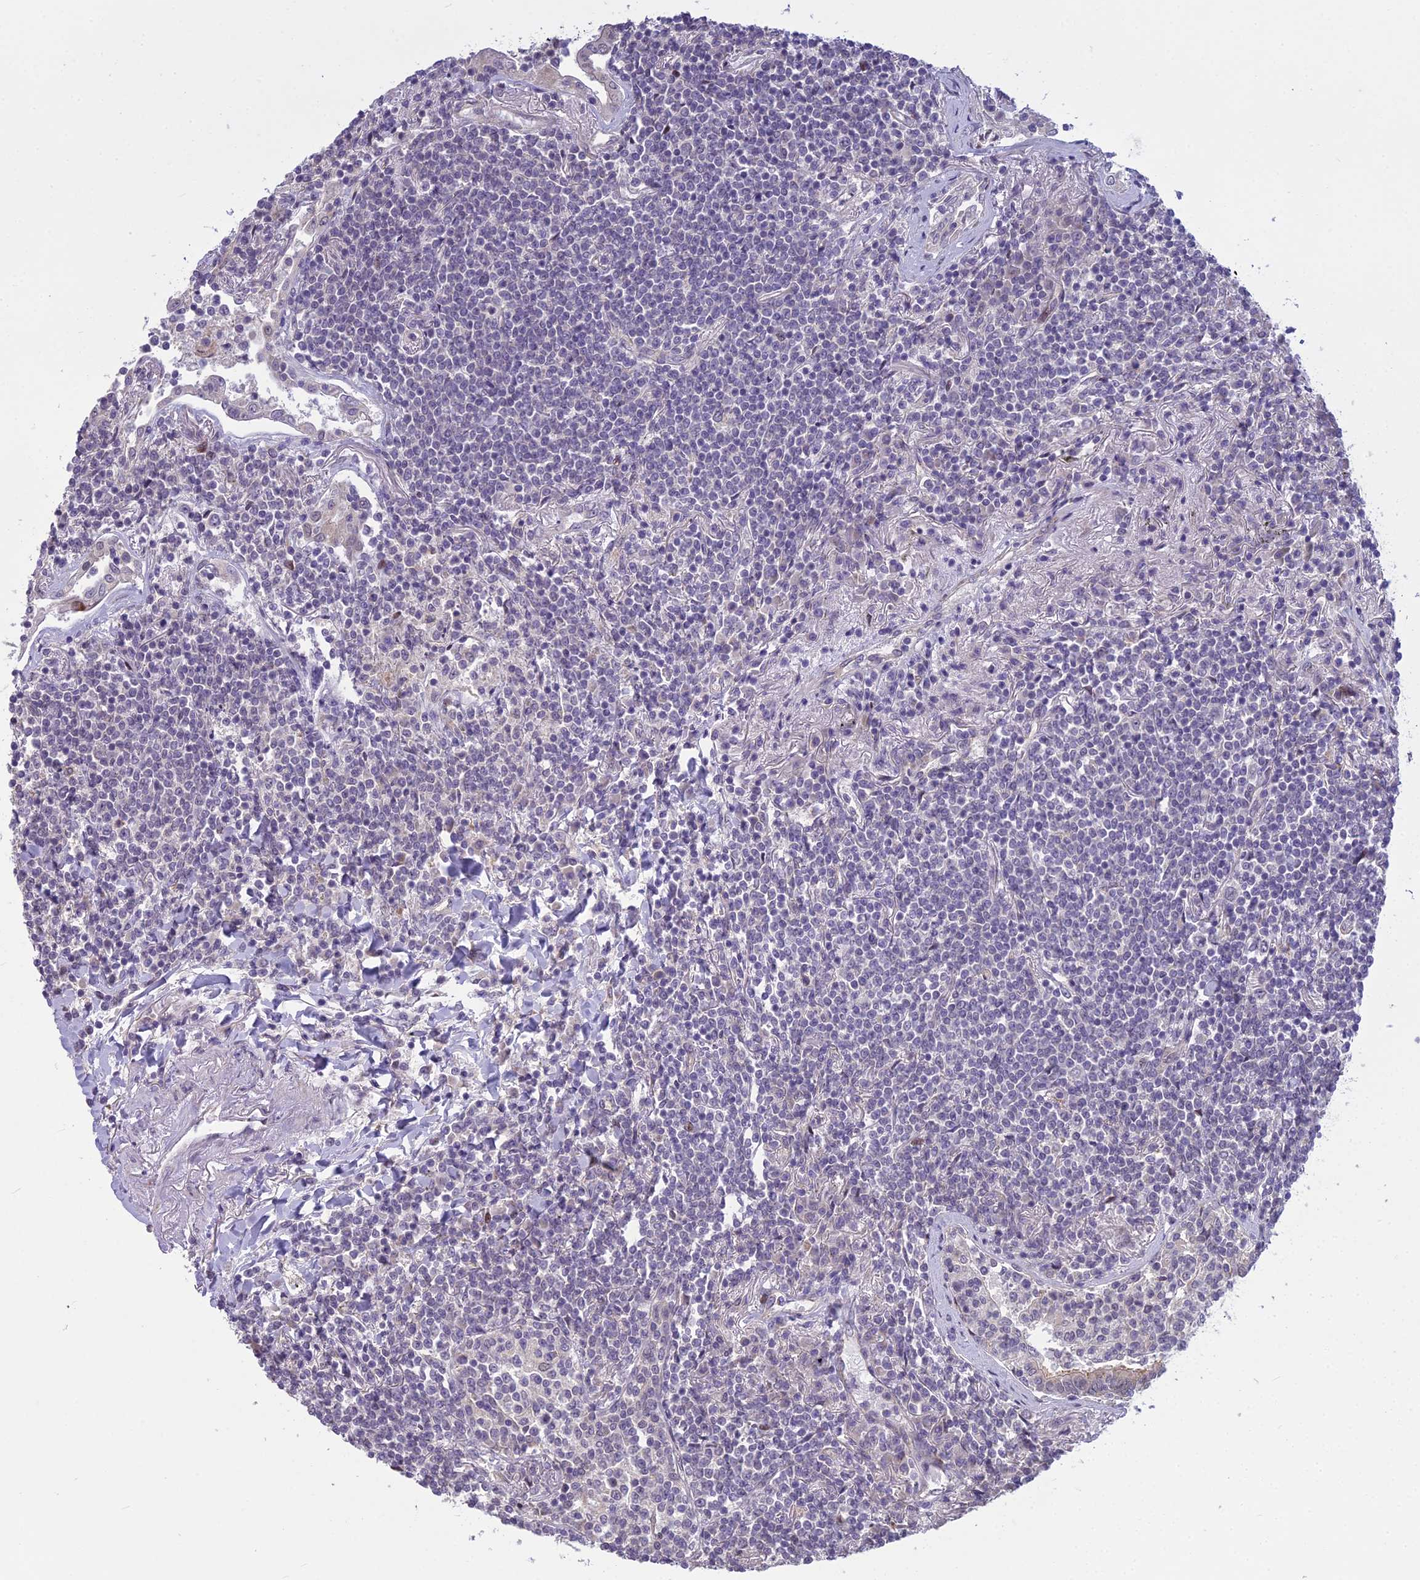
{"staining": {"intensity": "negative", "quantity": "none", "location": "none"}, "tissue": "lymphoma", "cell_type": "Tumor cells", "image_type": "cancer", "snomed": [{"axis": "morphology", "description": "Malignant lymphoma, non-Hodgkin's type, Low grade"}, {"axis": "topography", "description": "Lung"}], "caption": "Human low-grade malignant lymphoma, non-Hodgkin's type stained for a protein using immunohistochemistry reveals no expression in tumor cells.", "gene": "AP1M1", "patient": {"sex": "female", "age": 71}}